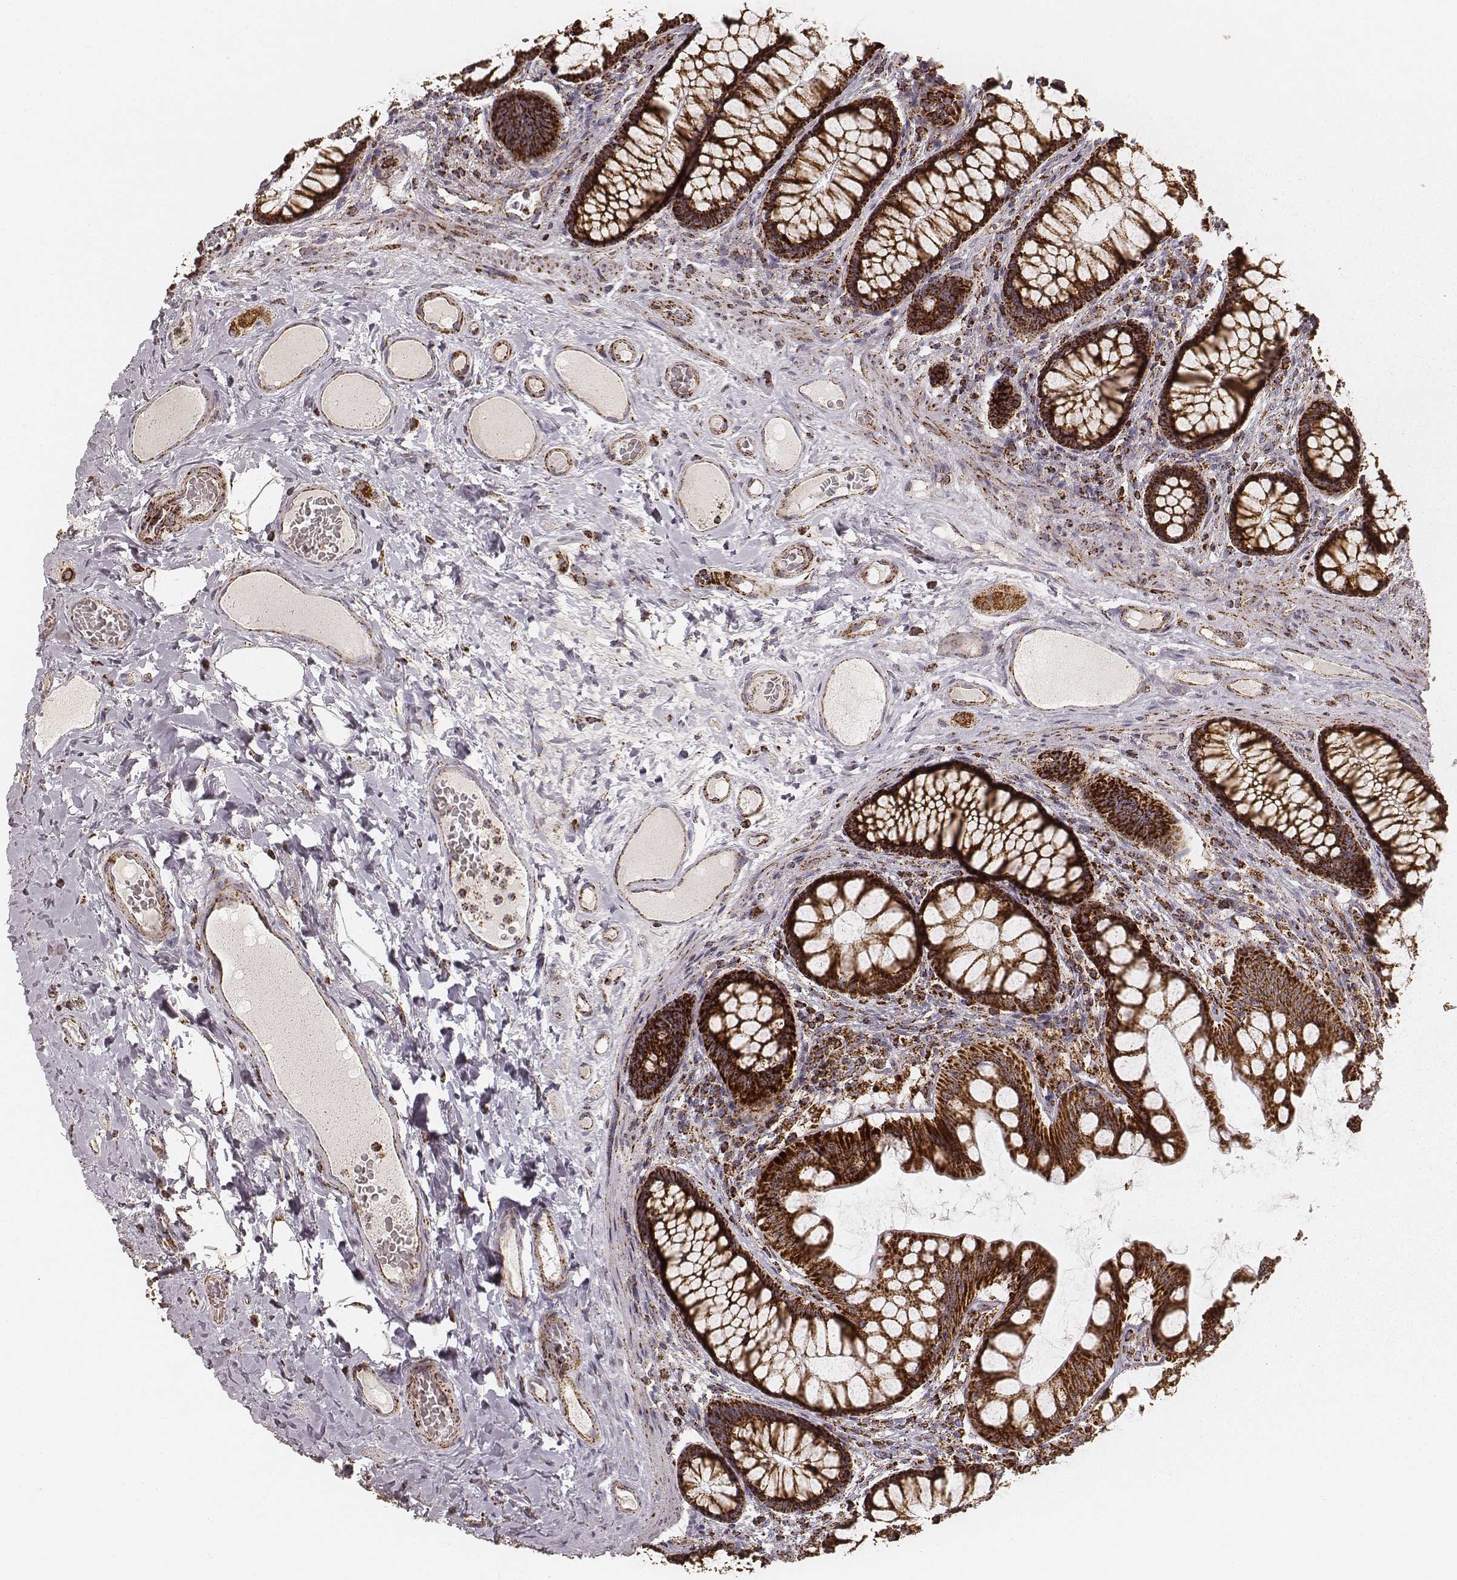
{"staining": {"intensity": "strong", "quantity": ">75%", "location": "cytoplasmic/membranous"}, "tissue": "colon", "cell_type": "Endothelial cells", "image_type": "normal", "snomed": [{"axis": "morphology", "description": "Normal tissue, NOS"}, {"axis": "topography", "description": "Colon"}], "caption": "Protein expression by immunohistochemistry (IHC) shows strong cytoplasmic/membranous staining in about >75% of endothelial cells in unremarkable colon. (DAB (3,3'-diaminobenzidine) = brown stain, brightfield microscopy at high magnification).", "gene": "CS", "patient": {"sex": "female", "age": 65}}